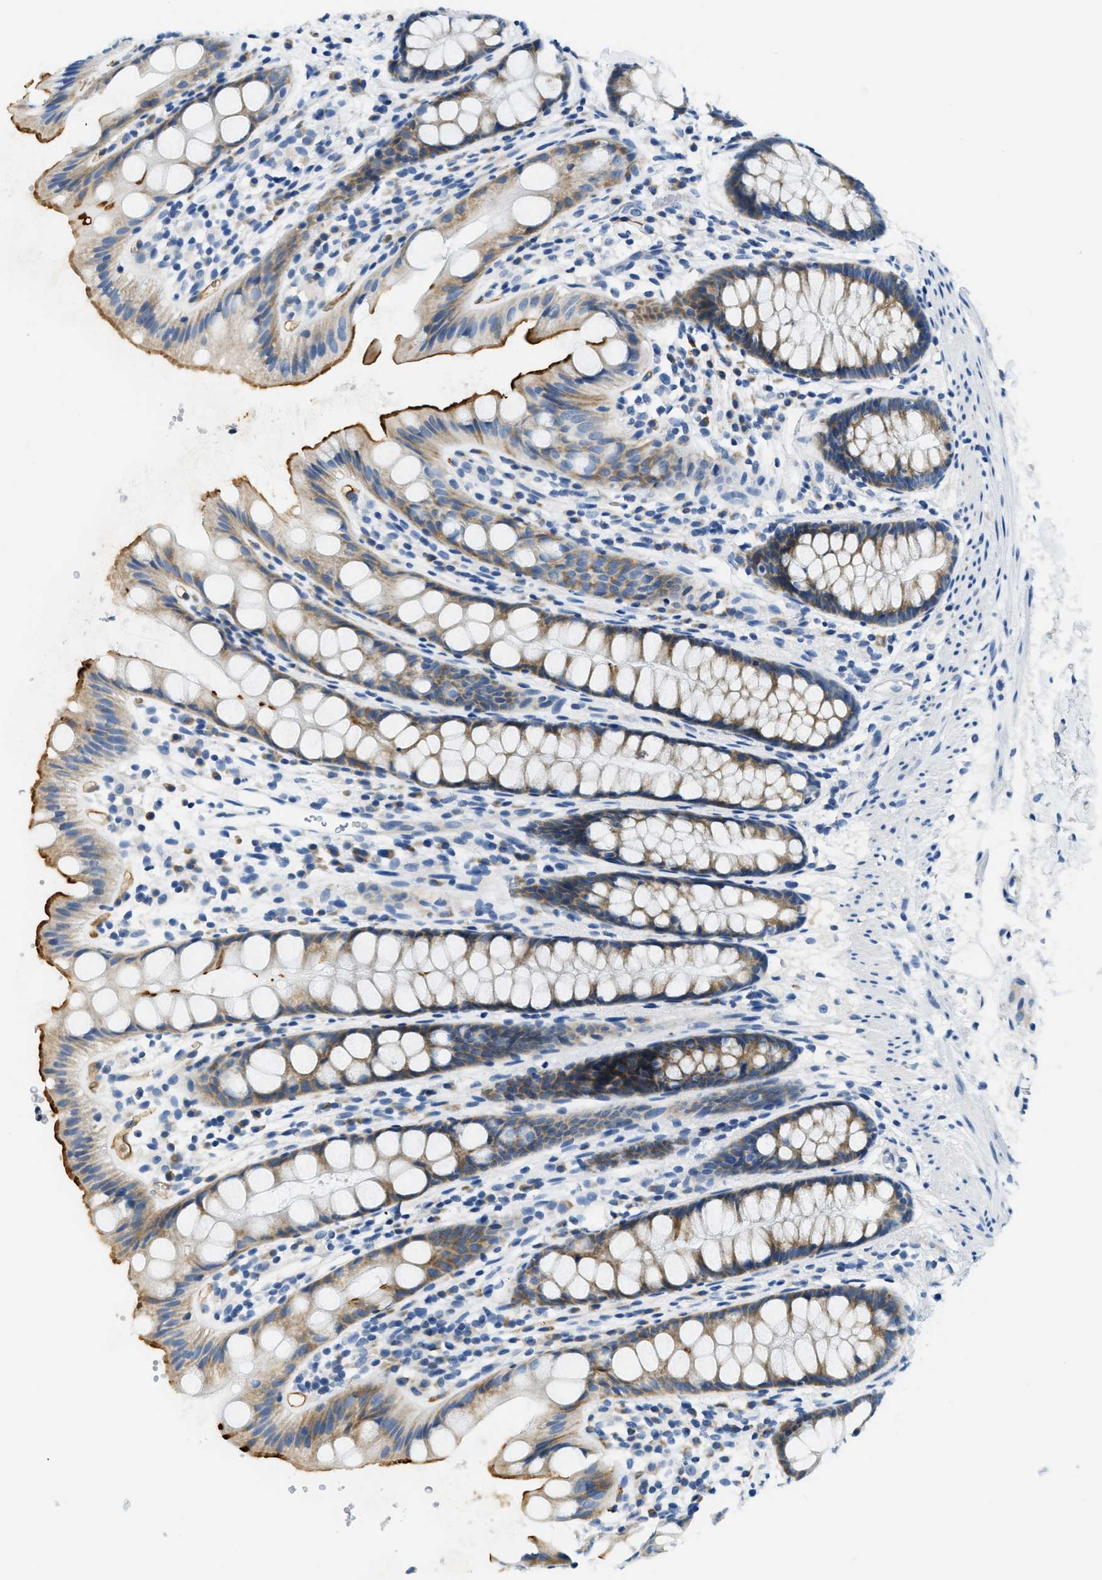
{"staining": {"intensity": "strong", "quantity": "25%-75%", "location": "cytoplasmic/membranous"}, "tissue": "rectum", "cell_type": "Glandular cells", "image_type": "normal", "snomed": [{"axis": "morphology", "description": "Normal tissue, NOS"}, {"axis": "topography", "description": "Rectum"}], "caption": "A brown stain highlights strong cytoplasmic/membranous positivity of a protein in glandular cells of benign rectum.", "gene": "CA4", "patient": {"sex": "female", "age": 65}}